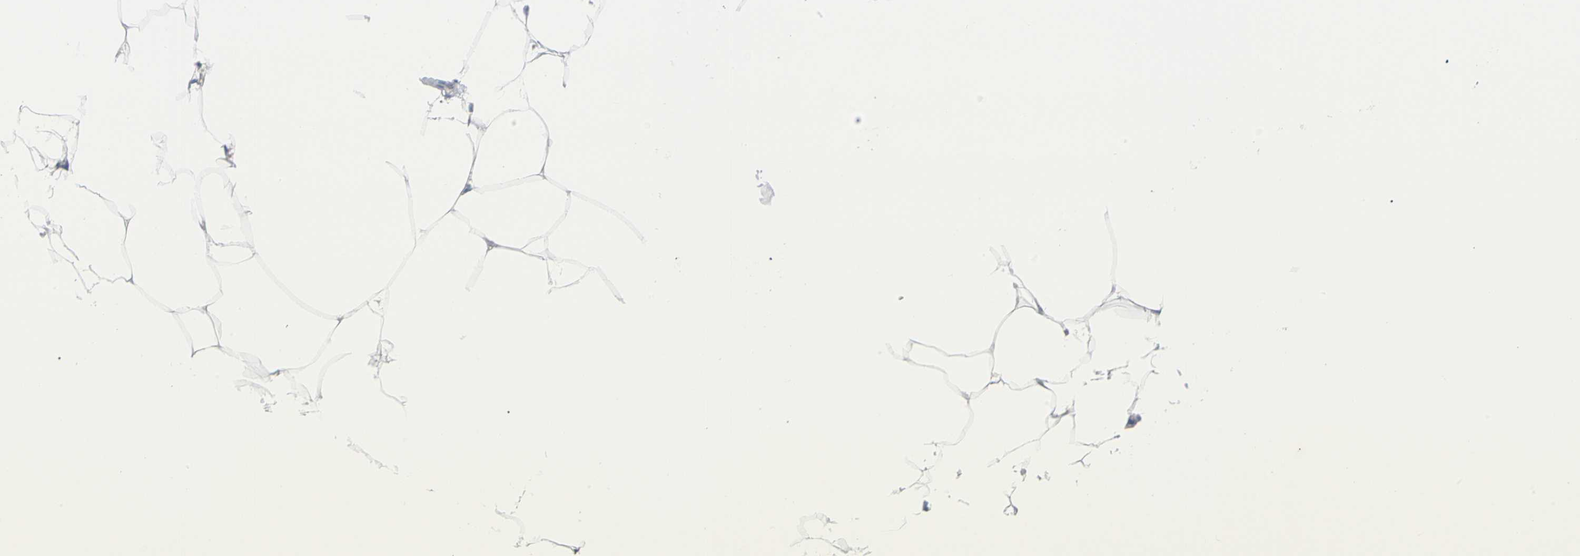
{"staining": {"intensity": "negative", "quantity": "none", "location": "none"}, "tissue": "adipose tissue", "cell_type": "Adipocytes", "image_type": "normal", "snomed": [{"axis": "morphology", "description": "Normal tissue, NOS"}, {"axis": "morphology", "description": "Duct carcinoma"}, {"axis": "topography", "description": "Breast"}, {"axis": "topography", "description": "Adipose tissue"}], "caption": "Immunohistochemistry of benign human adipose tissue reveals no expression in adipocytes.", "gene": "PDPN", "patient": {"sex": "female", "age": 37}}